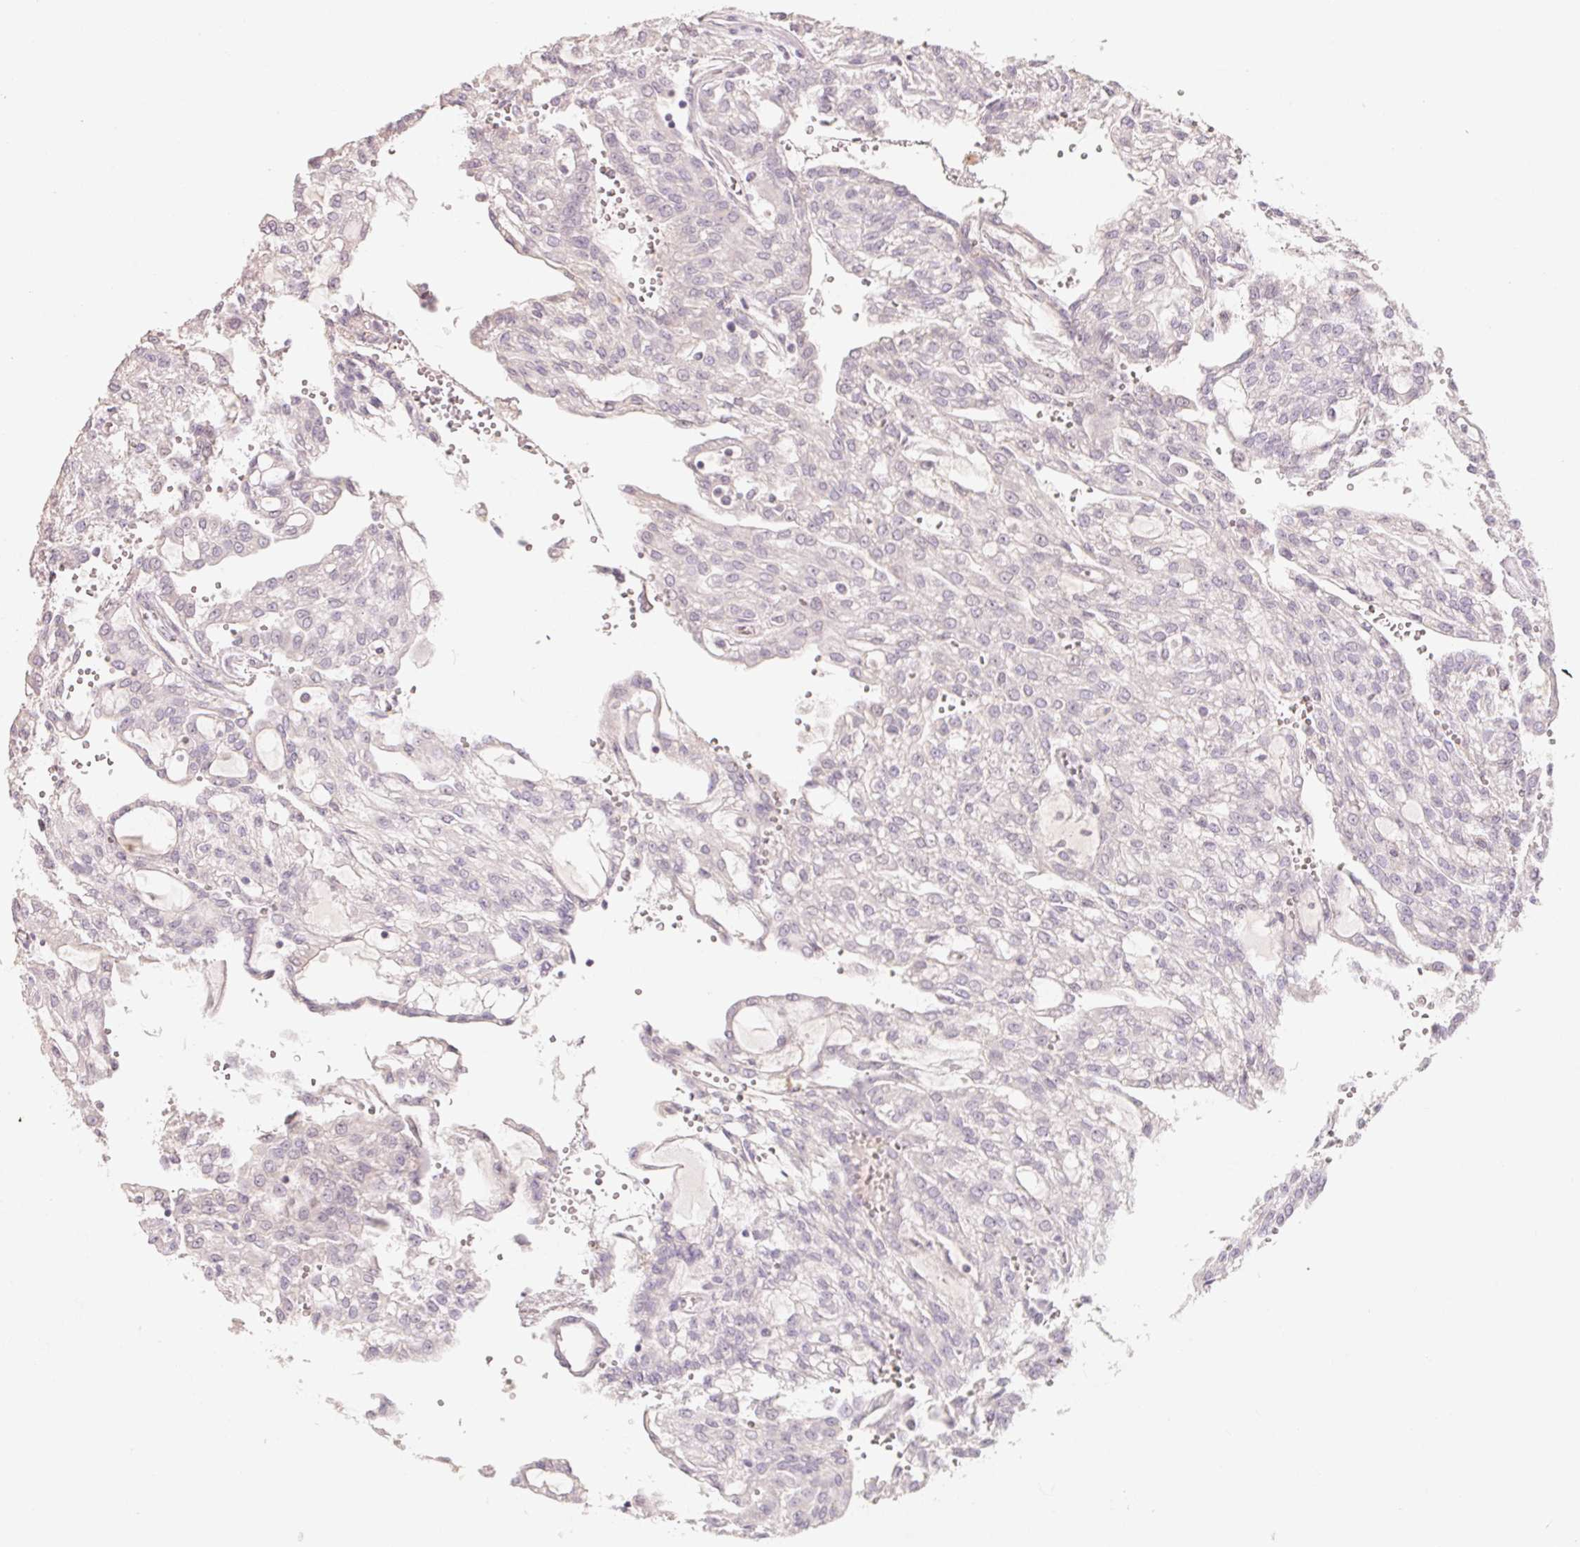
{"staining": {"intensity": "negative", "quantity": "none", "location": "none"}, "tissue": "renal cancer", "cell_type": "Tumor cells", "image_type": "cancer", "snomed": [{"axis": "morphology", "description": "Adenocarcinoma, NOS"}, {"axis": "topography", "description": "Kidney"}], "caption": "Tumor cells show no significant protein positivity in adenocarcinoma (renal).", "gene": "TP53AIP1", "patient": {"sex": "male", "age": 63}}